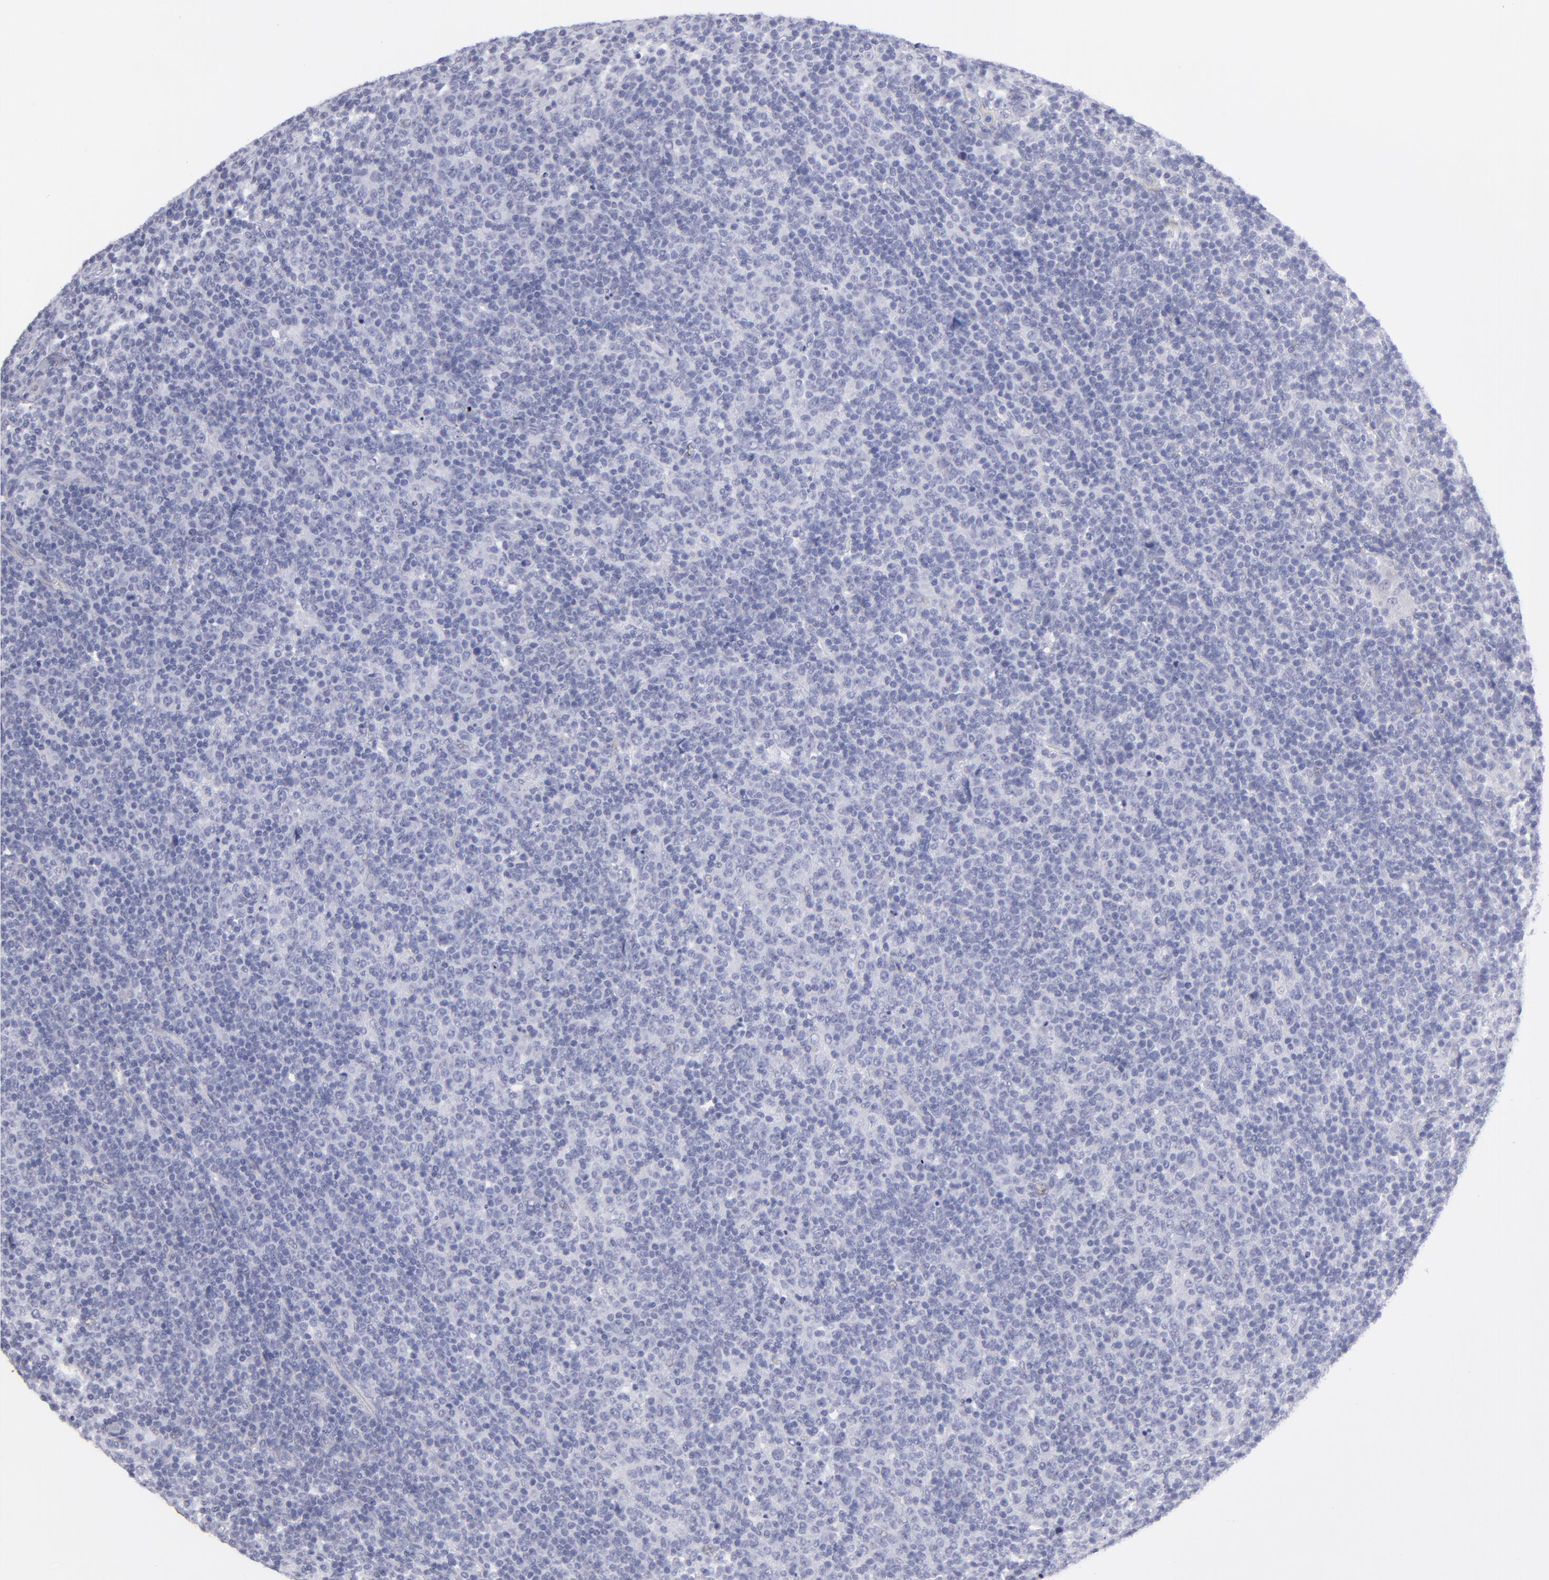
{"staining": {"intensity": "negative", "quantity": "none", "location": "none"}, "tissue": "lymphoma", "cell_type": "Tumor cells", "image_type": "cancer", "snomed": [{"axis": "morphology", "description": "Malignant lymphoma, non-Hodgkin's type, Low grade"}, {"axis": "topography", "description": "Lymph node"}], "caption": "DAB immunohistochemical staining of low-grade malignant lymphoma, non-Hodgkin's type demonstrates no significant positivity in tumor cells.", "gene": "ALDOB", "patient": {"sex": "male", "age": 70}}